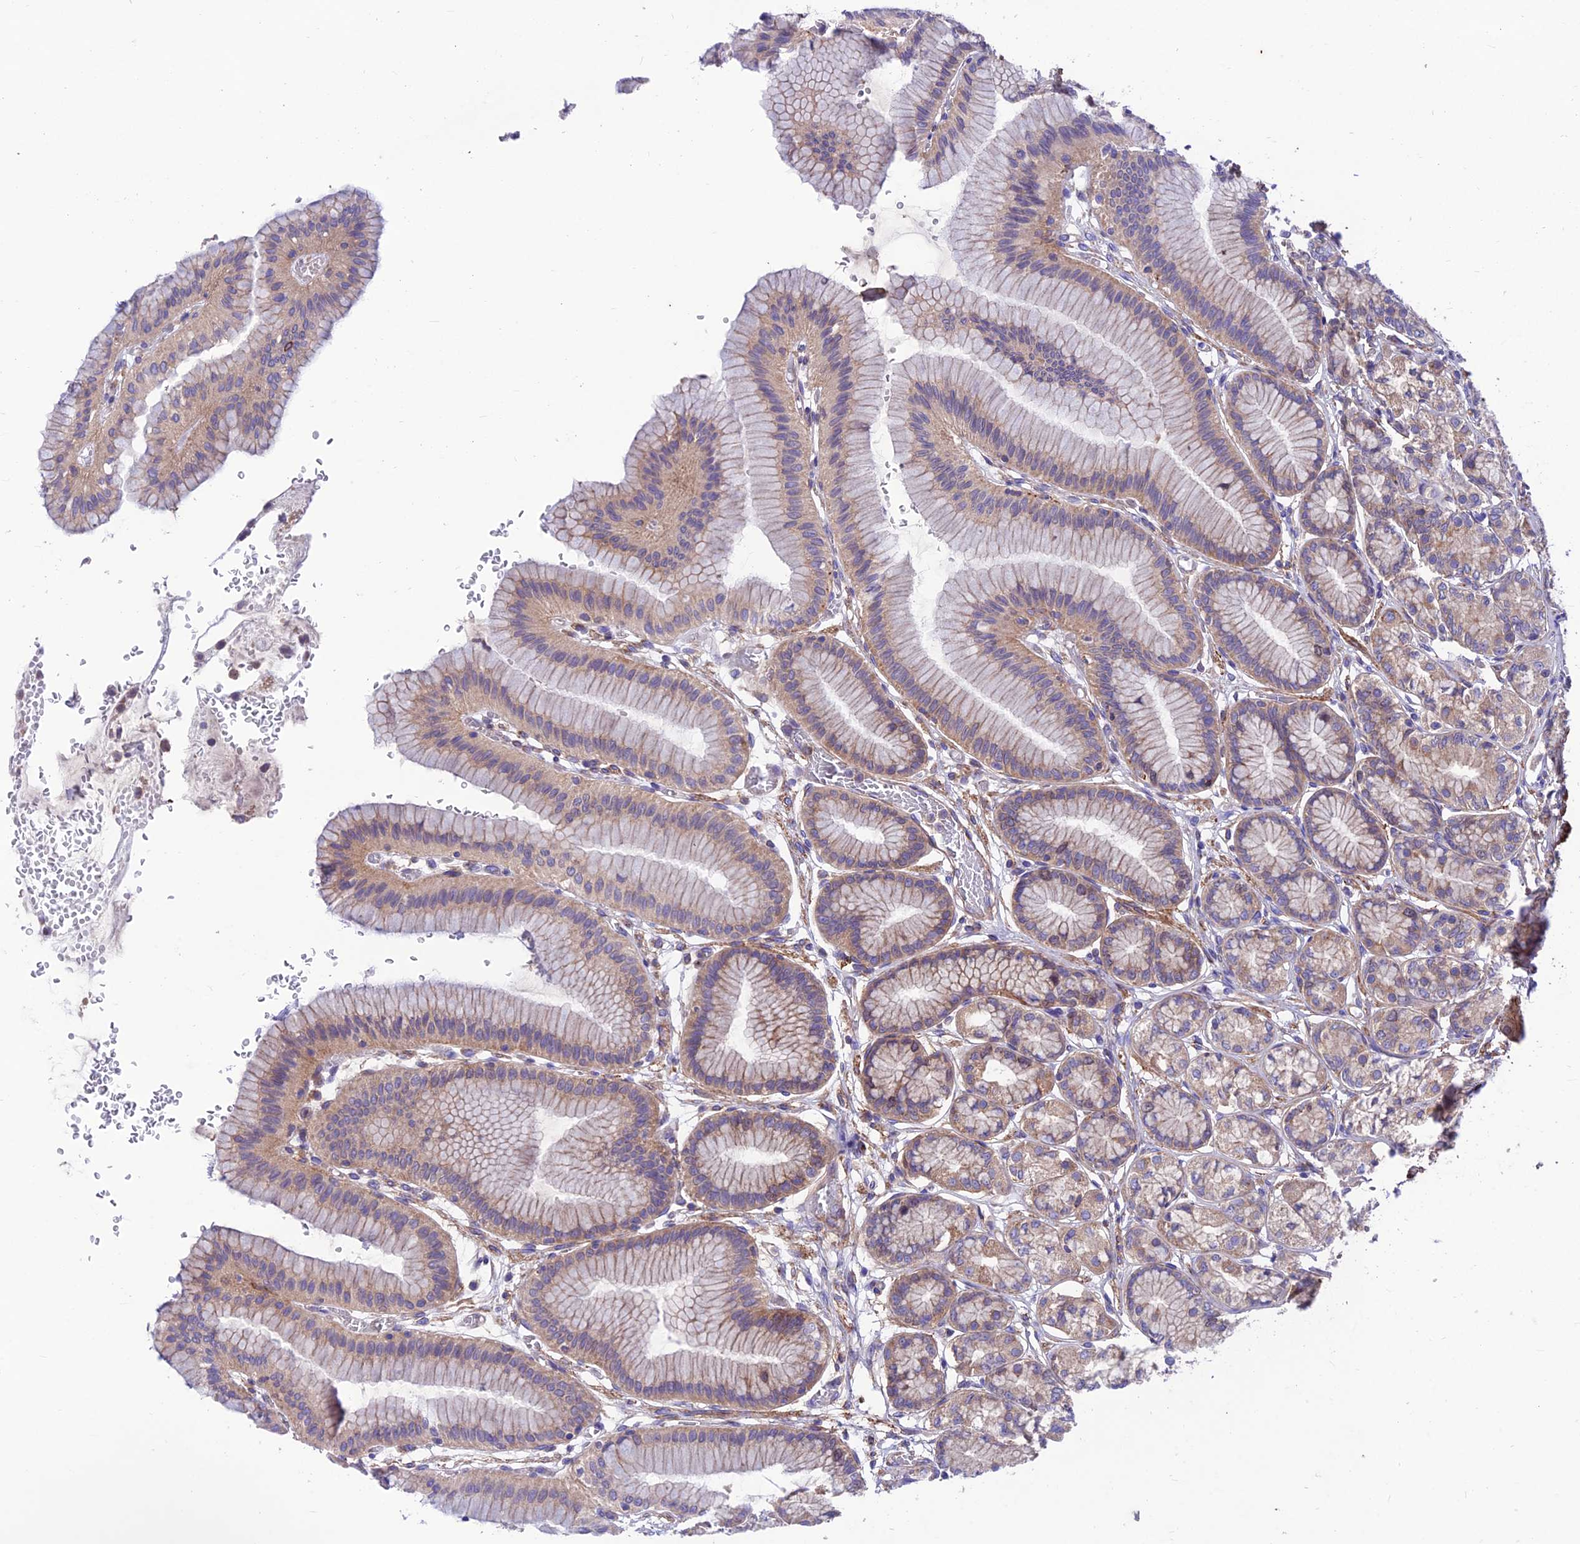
{"staining": {"intensity": "moderate", "quantity": ">75%", "location": "cytoplasmic/membranous"}, "tissue": "stomach", "cell_type": "Glandular cells", "image_type": "normal", "snomed": [{"axis": "morphology", "description": "Normal tissue, NOS"}, {"axis": "morphology", "description": "Adenocarcinoma, NOS"}, {"axis": "morphology", "description": "Adenocarcinoma, High grade"}, {"axis": "topography", "description": "Stomach, upper"}, {"axis": "topography", "description": "Stomach"}], "caption": "Immunohistochemical staining of normal stomach shows medium levels of moderate cytoplasmic/membranous expression in approximately >75% of glandular cells. Immunohistochemistry stains the protein in brown and the nuclei are stained blue.", "gene": "VPS16", "patient": {"sex": "female", "age": 65}}